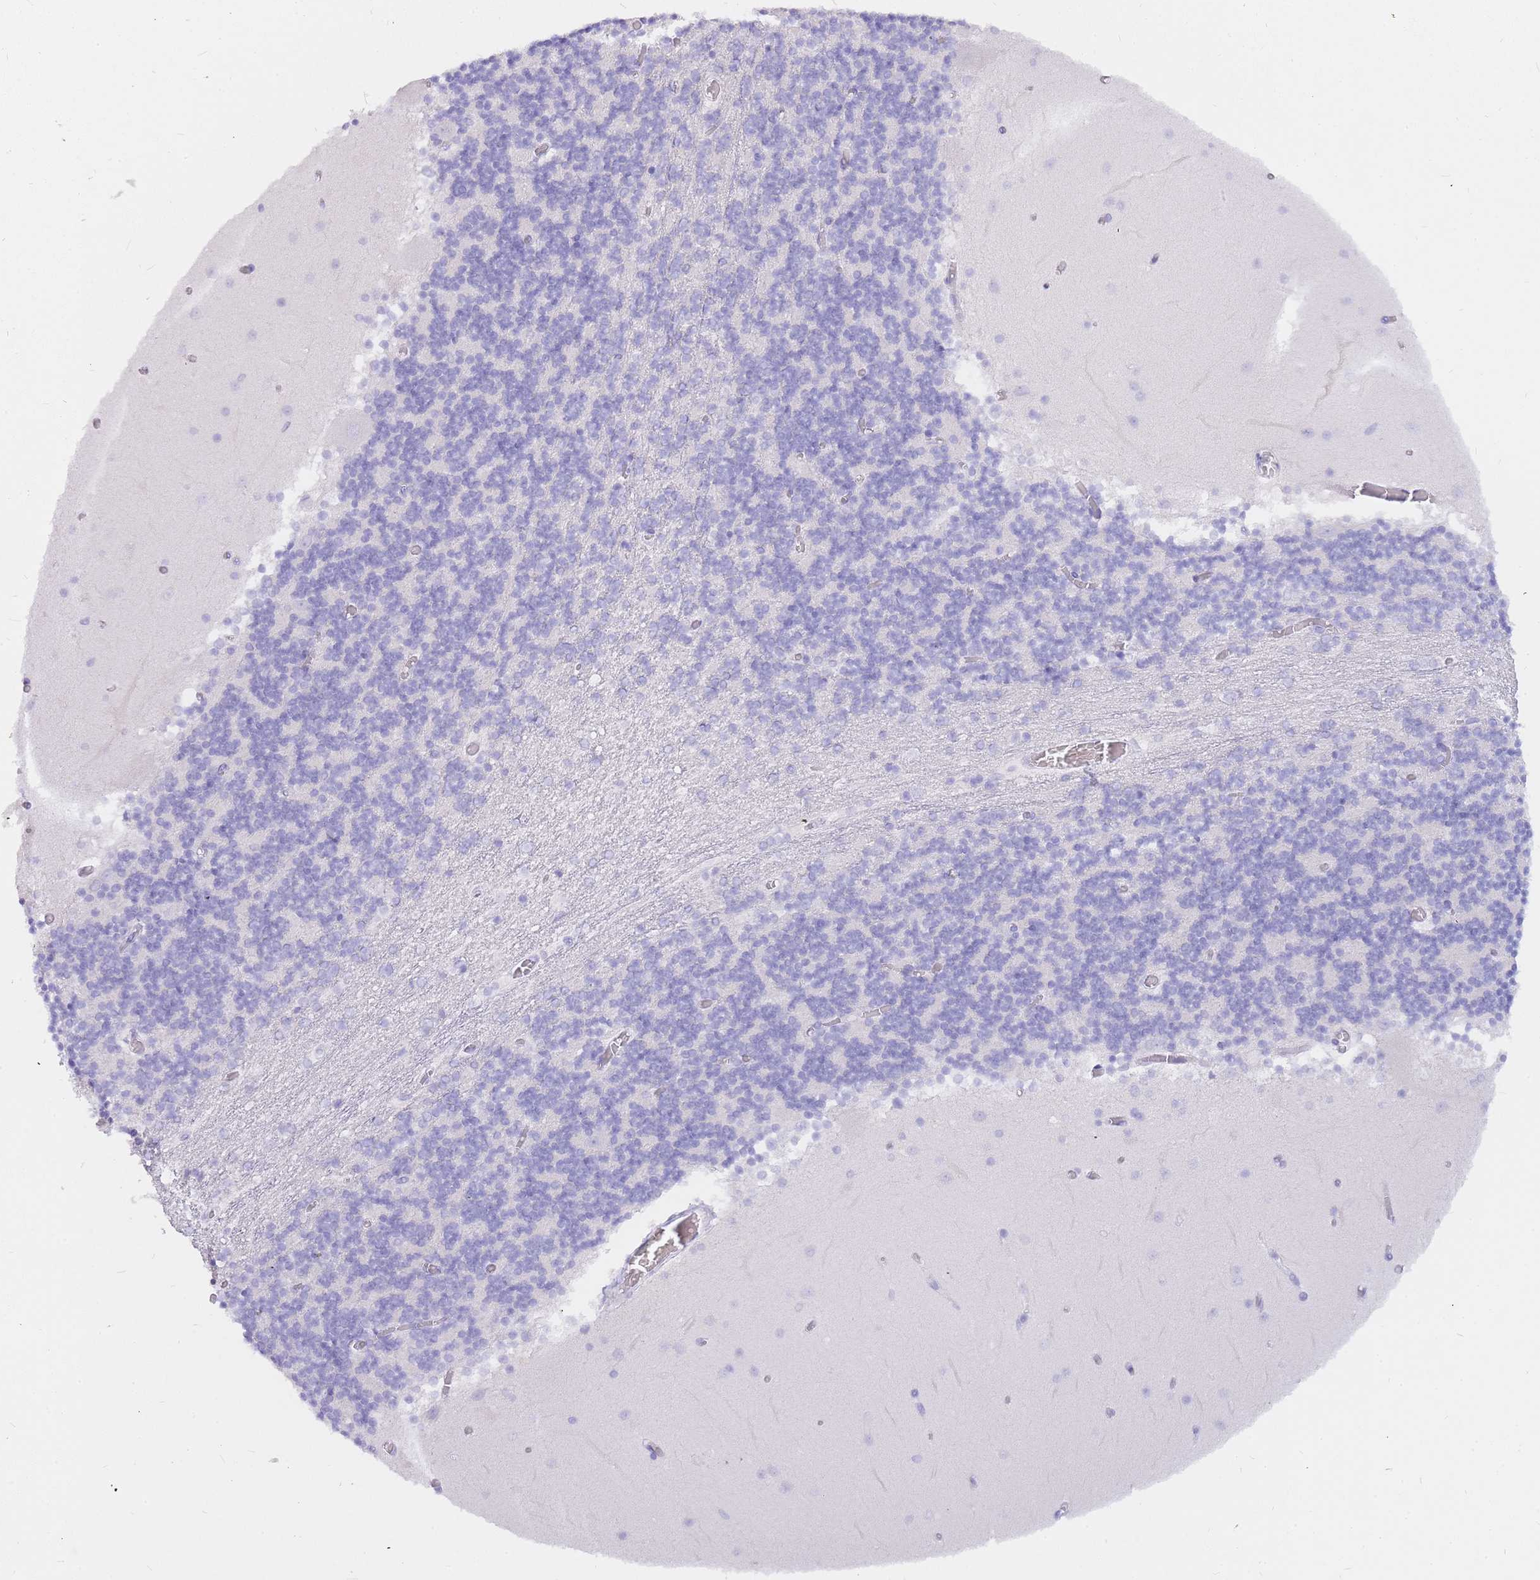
{"staining": {"intensity": "negative", "quantity": "none", "location": "none"}, "tissue": "cerebellum", "cell_type": "Cells in granular layer", "image_type": "normal", "snomed": [{"axis": "morphology", "description": "Normal tissue, NOS"}, {"axis": "topography", "description": "Cerebellum"}], "caption": "High magnification brightfield microscopy of benign cerebellum stained with DAB (3,3'-diaminobenzidine) (brown) and counterstained with hematoxylin (blue): cells in granular layer show no significant expression. (DAB immunohistochemistry (IHC), high magnification).", "gene": "HERC1", "patient": {"sex": "female", "age": 28}}